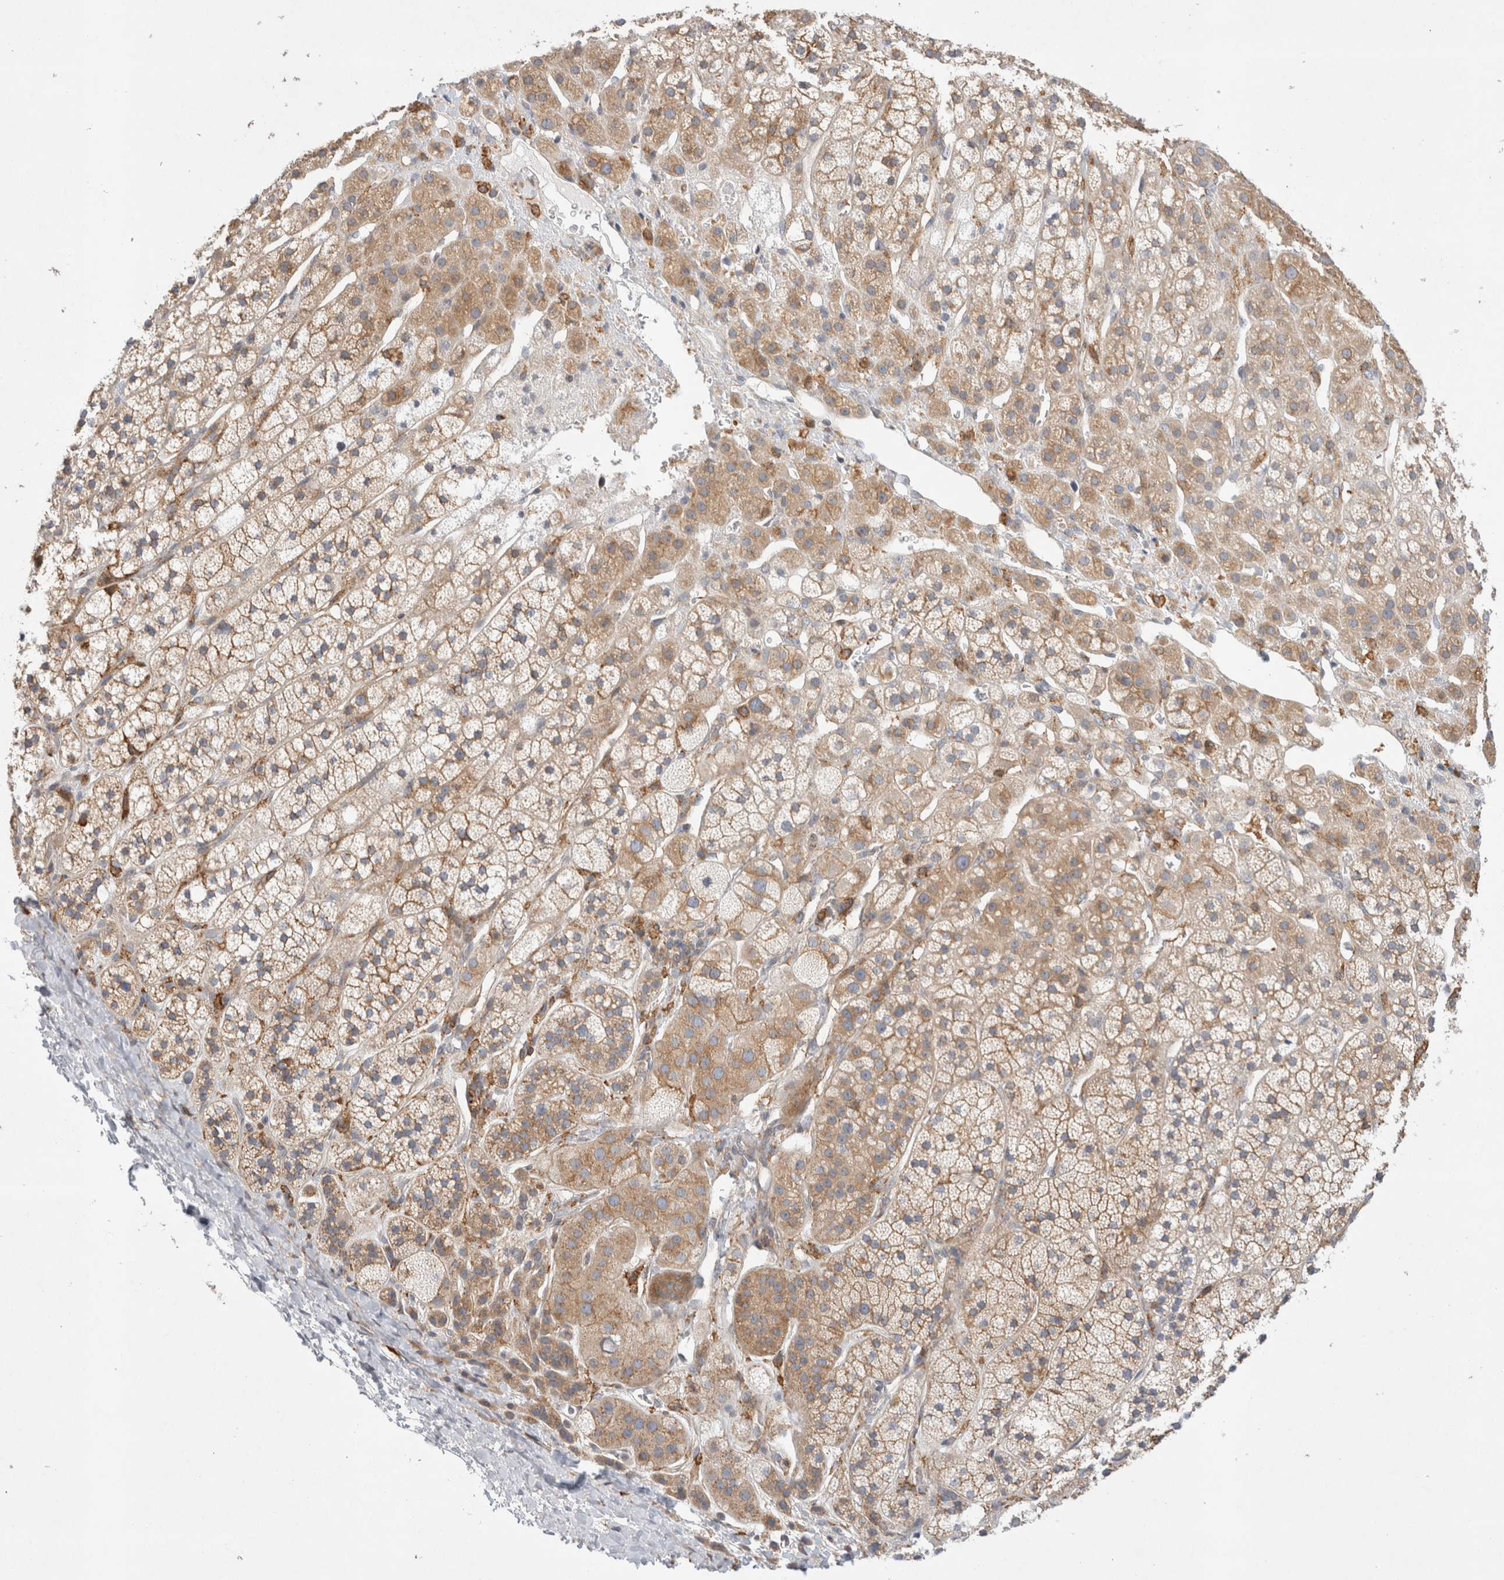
{"staining": {"intensity": "moderate", "quantity": ">75%", "location": "cytoplasmic/membranous"}, "tissue": "adrenal gland", "cell_type": "Glandular cells", "image_type": "normal", "snomed": [{"axis": "morphology", "description": "Normal tissue, NOS"}, {"axis": "topography", "description": "Adrenal gland"}], "caption": "A histopathology image showing moderate cytoplasmic/membranous staining in about >75% of glandular cells in benign adrenal gland, as visualized by brown immunohistochemical staining.", "gene": "CDCA7L", "patient": {"sex": "male", "age": 56}}